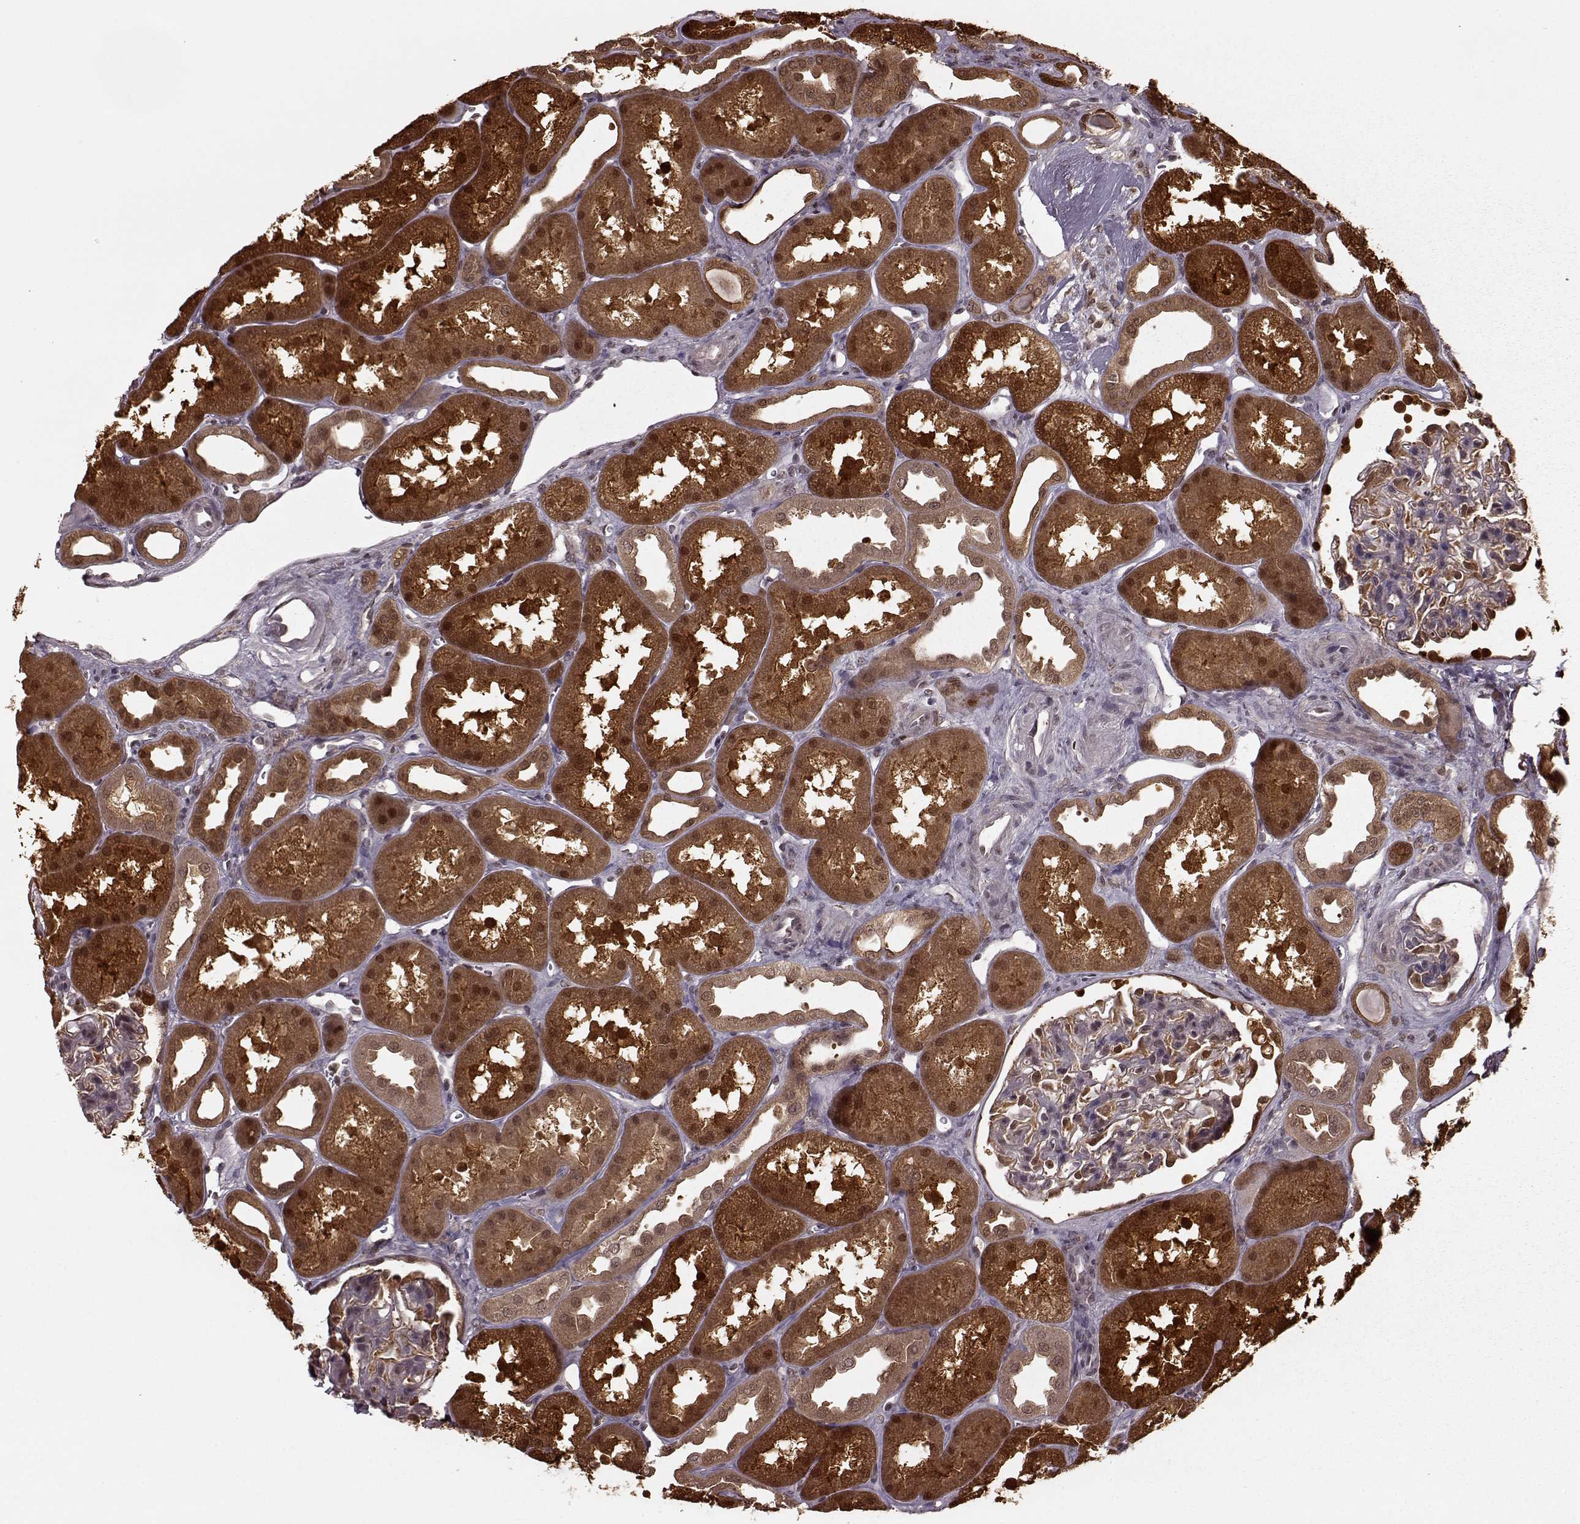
{"staining": {"intensity": "moderate", "quantity": "25%-75%", "location": "nuclear"}, "tissue": "kidney", "cell_type": "Cells in glomeruli", "image_type": "normal", "snomed": [{"axis": "morphology", "description": "Normal tissue, NOS"}, {"axis": "topography", "description": "Kidney"}], "caption": "This micrograph demonstrates IHC staining of unremarkable kidney, with medium moderate nuclear positivity in approximately 25%-75% of cells in glomeruli.", "gene": "GSS", "patient": {"sex": "male", "age": 61}}